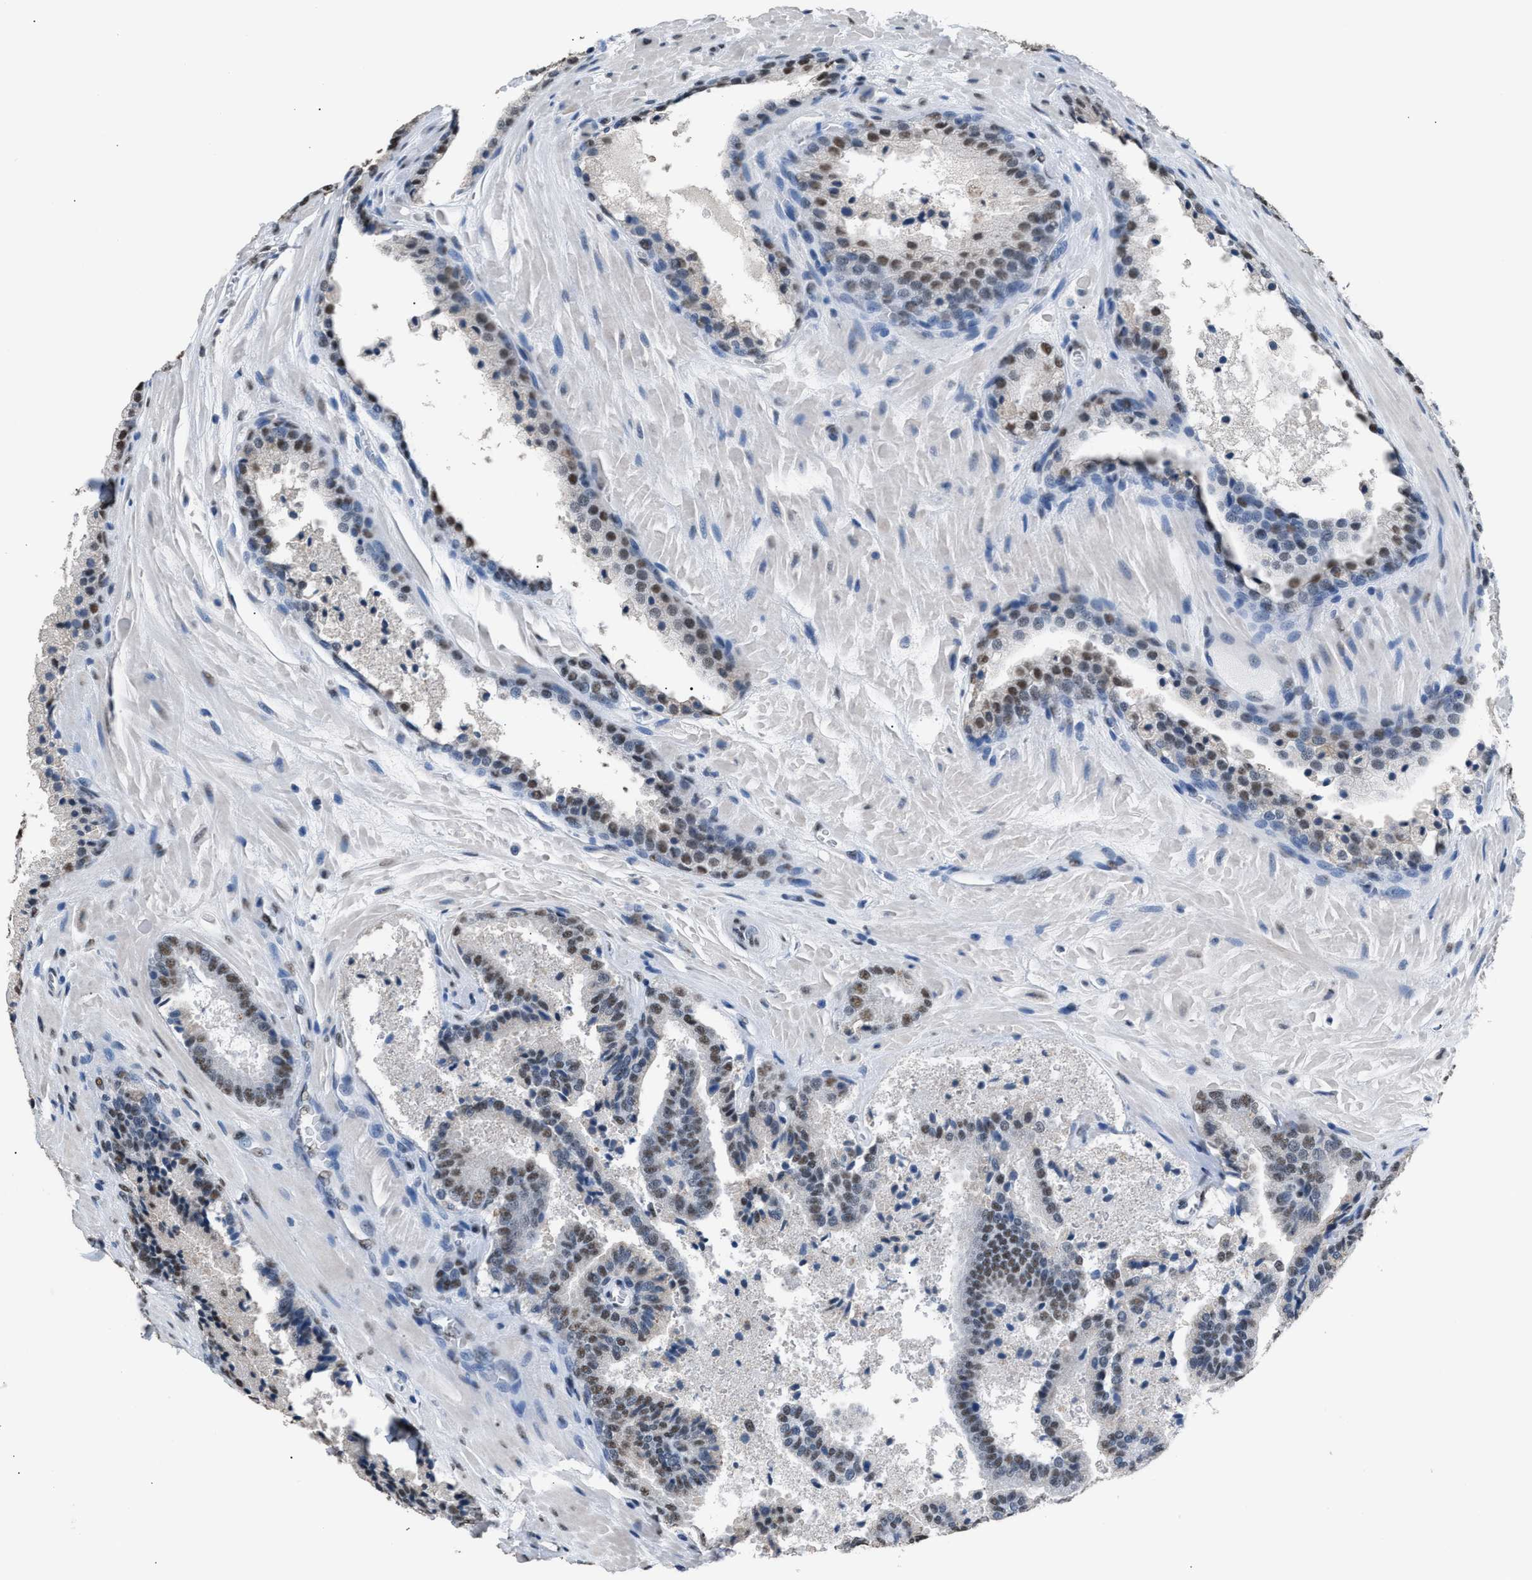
{"staining": {"intensity": "moderate", "quantity": ">75%", "location": "nuclear"}, "tissue": "prostate cancer", "cell_type": "Tumor cells", "image_type": "cancer", "snomed": [{"axis": "morphology", "description": "Adenocarcinoma, High grade"}, {"axis": "topography", "description": "Prostate"}], "caption": "This is a micrograph of immunohistochemistry staining of high-grade adenocarcinoma (prostate), which shows moderate positivity in the nuclear of tumor cells.", "gene": "CCAR2", "patient": {"sex": "male", "age": 65}}